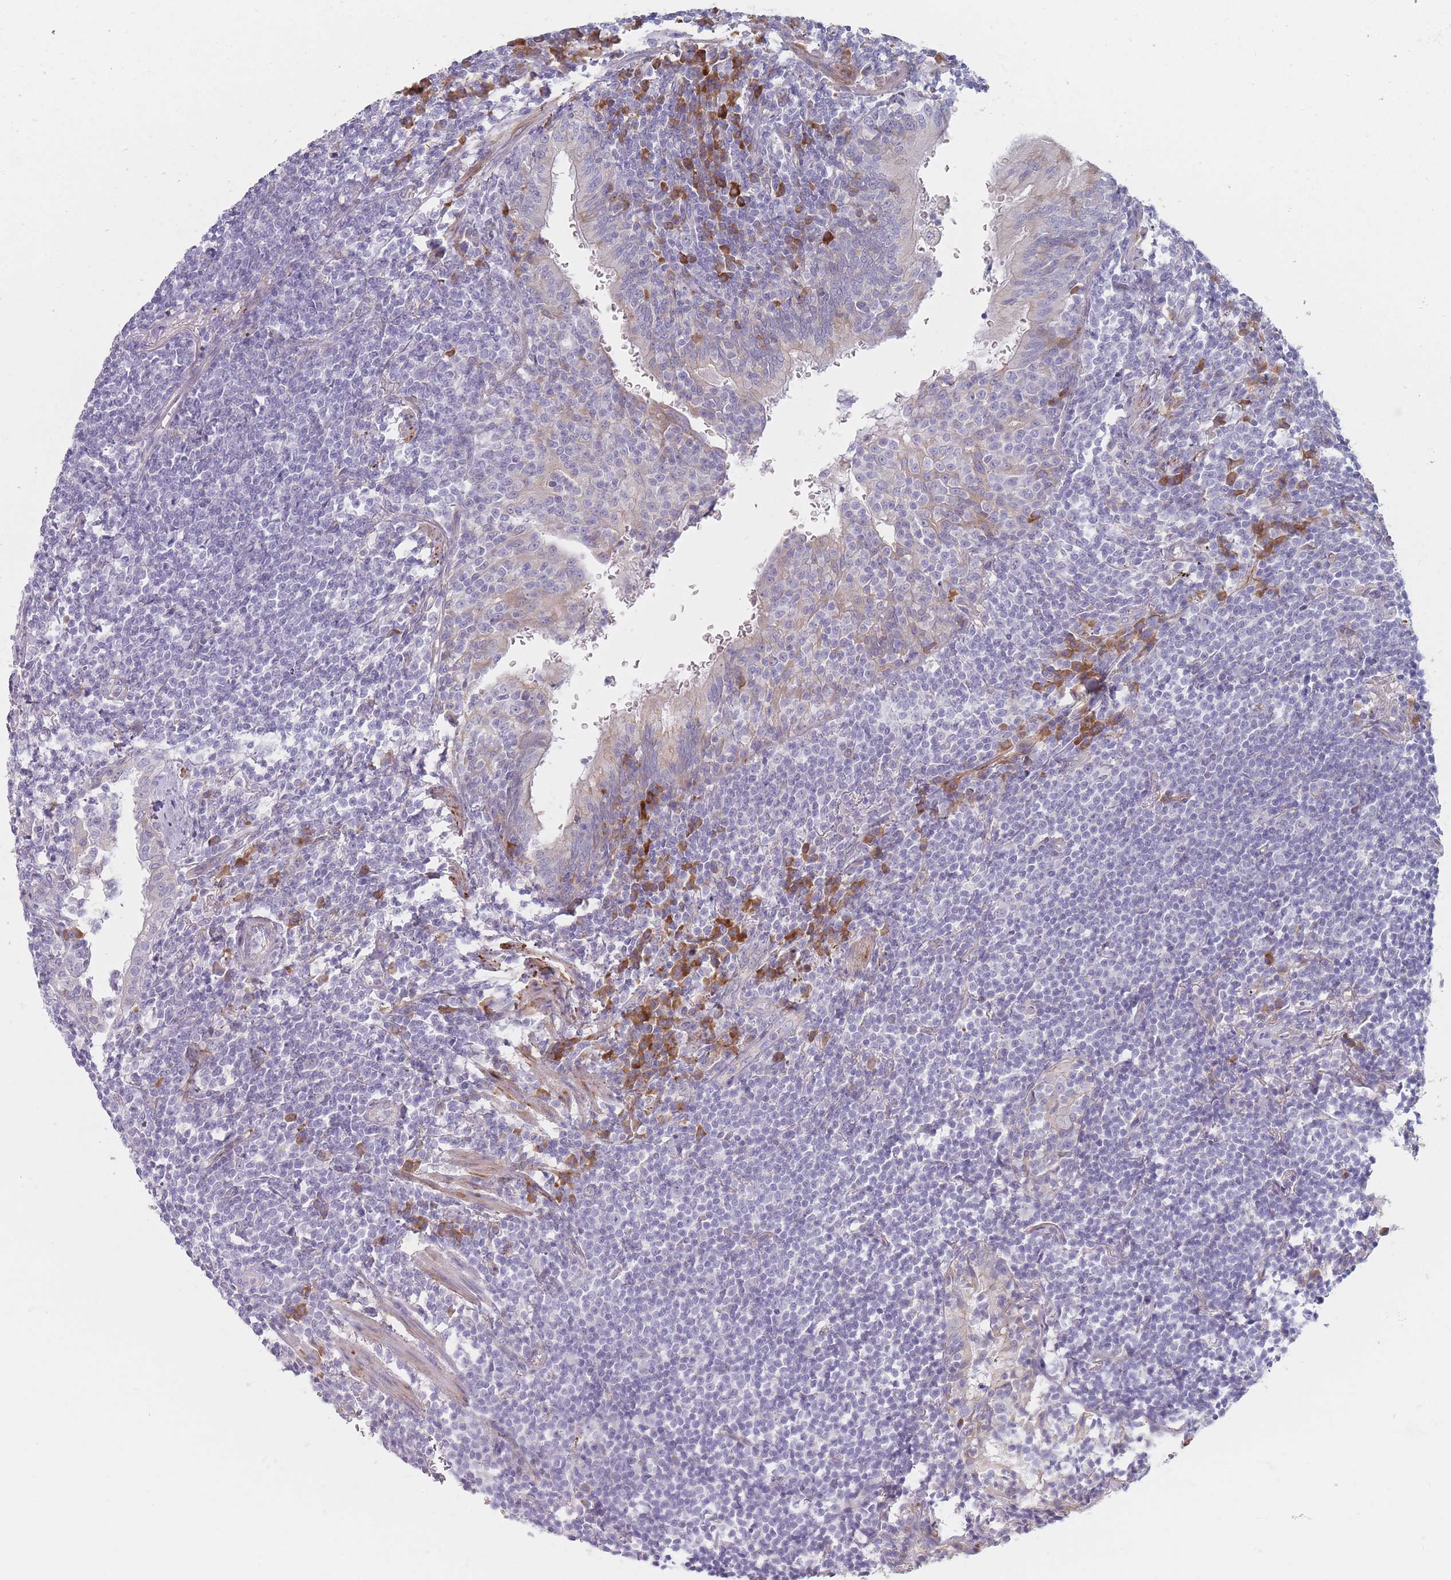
{"staining": {"intensity": "negative", "quantity": "none", "location": "none"}, "tissue": "lymphoma", "cell_type": "Tumor cells", "image_type": "cancer", "snomed": [{"axis": "morphology", "description": "Malignant lymphoma, non-Hodgkin's type, Low grade"}, {"axis": "topography", "description": "Lung"}], "caption": "DAB (3,3'-diaminobenzidine) immunohistochemical staining of human low-grade malignant lymphoma, non-Hodgkin's type demonstrates no significant staining in tumor cells. (DAB (3,3'-diaminobenzidine) immunohistochemistry (IHC) with hematoxylin counter stain).", "gene": "ERBIN", "patient": {"sex": "female", "age": 71}}